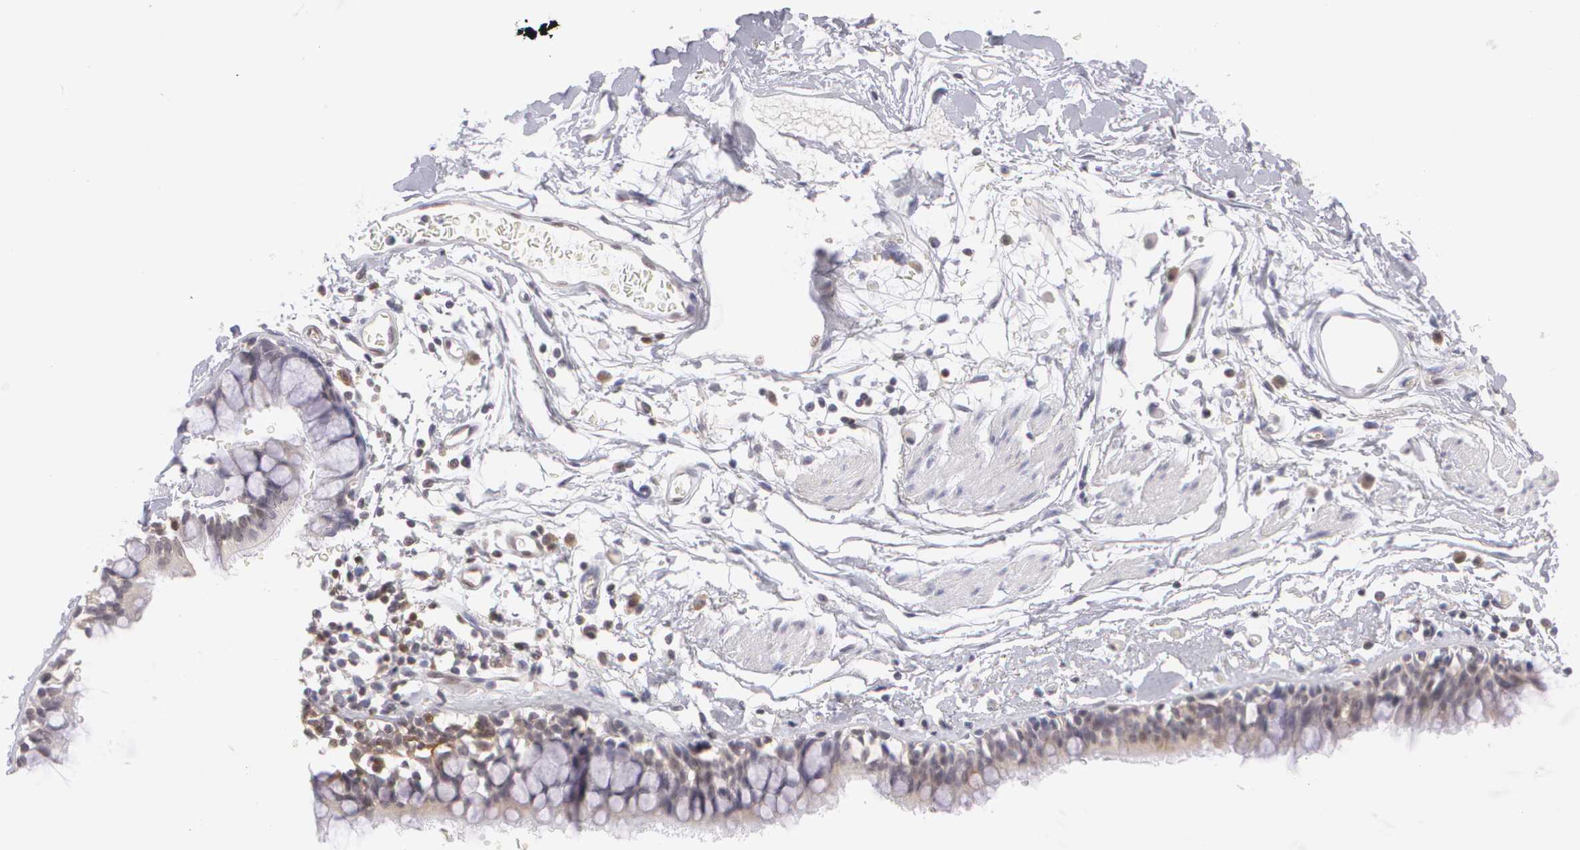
{"staining": {"intensity": "moderate", "quantity": "25%-75%", "location": "cytoplasmic/membranous"}, "tissue": "bronchus", "cell_type": "Respiratory epithelial cells", "image_type": "normal", "snomed": [{"axis": "morphology", "description": "Normal tissue, NOS"}, {"axis": "topography", "description": "Lymph node of abdomen"}, {"axis": "topography", "description": "Lymph node of pelvis"}], "caption": "This is a micrograph of immunohistochemistry (IHC) staining of unremarkable bronchus, which shows moderate positivity in the cytoplasmic/membranous of respiratory epithelial cells.", "gene": "BCL10", "patient": {"sex": "female", "age": 65}}